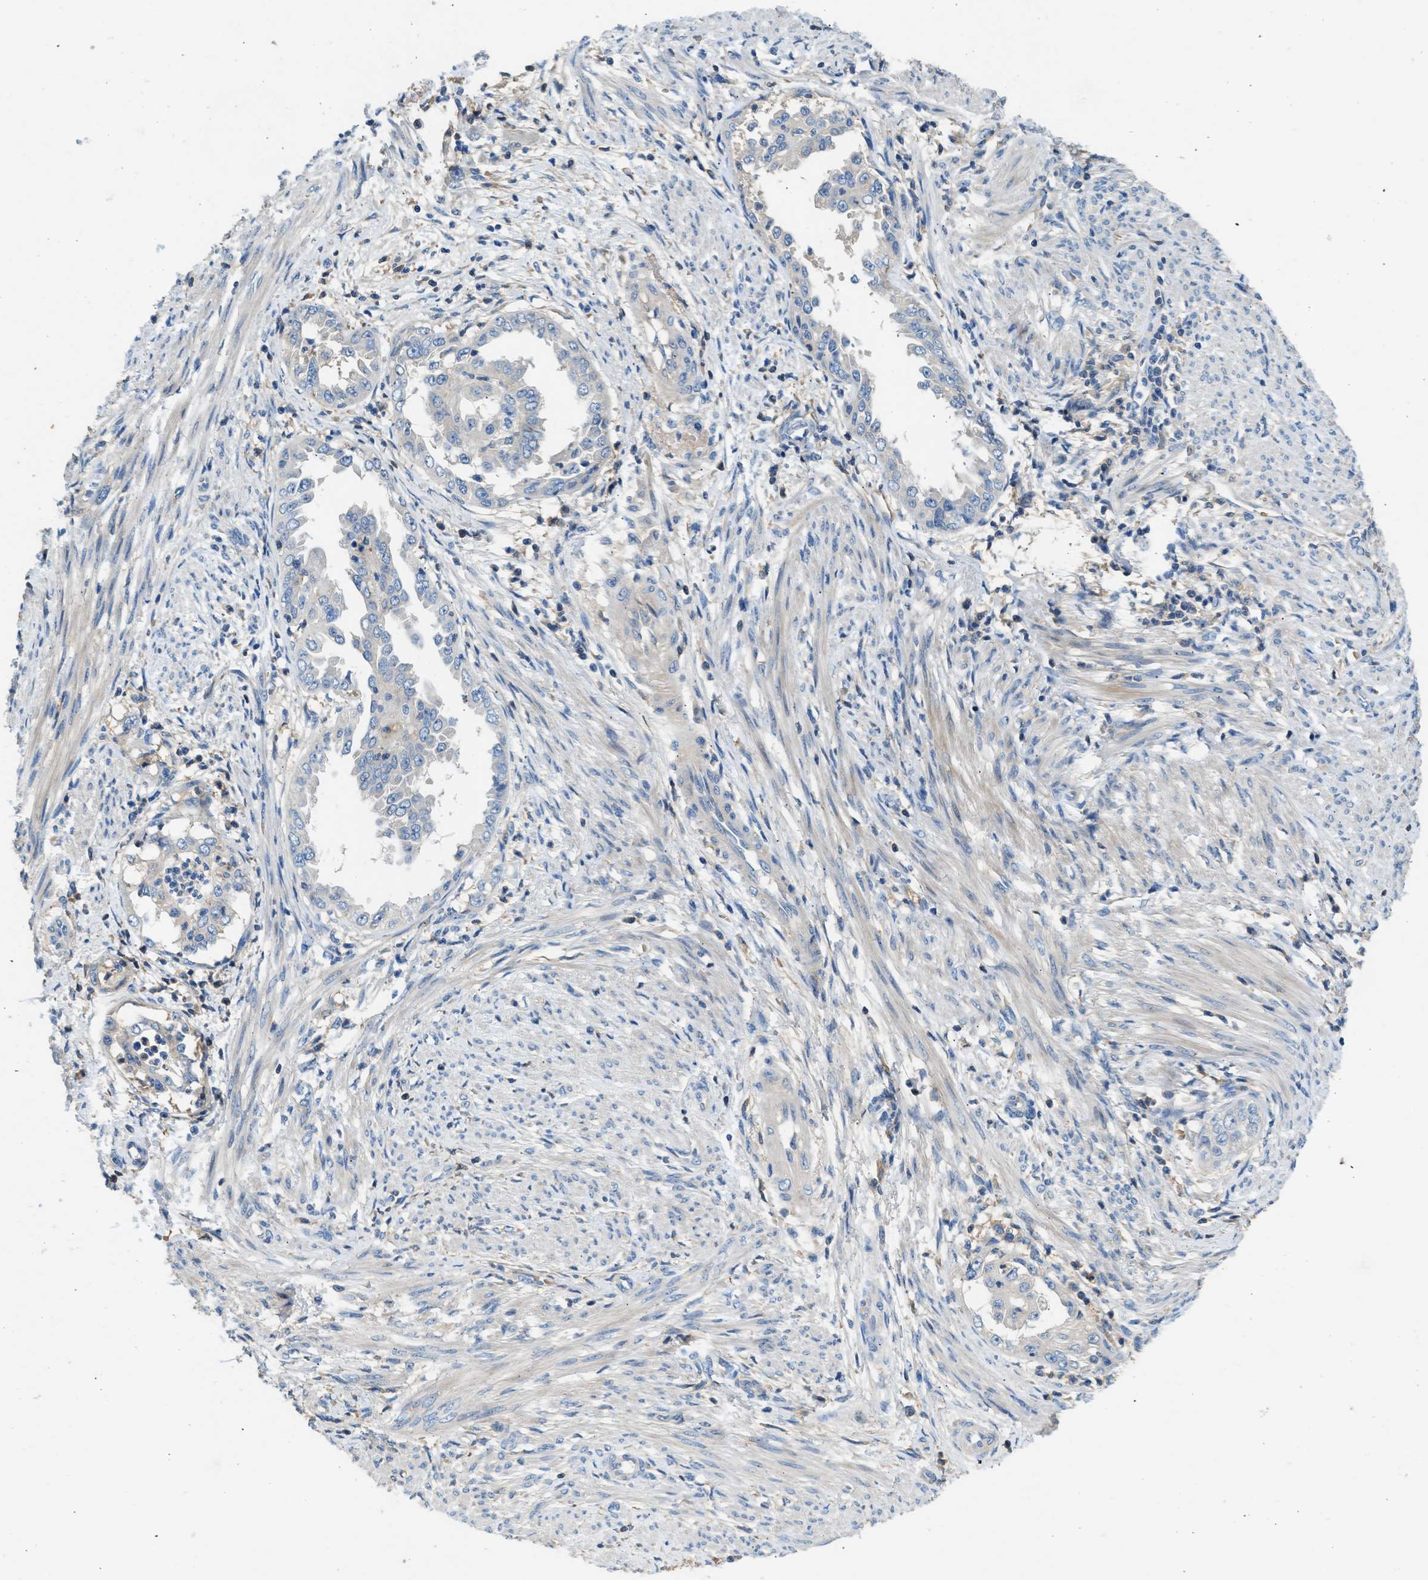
{"staining": {"intensity": "negative", "quantity": "none", "location": "none"}, "tissue": "endometrial cancer", "cell_type": "Tumor cells", "image_type": "cancer", "snomed": [{"axis": "morphology", "description": "Adenocarcinoma, NOS"}, {"axis": "topography", "description": "Endometrium"}], "caption": "An image of human endometrial cancer is negative for staining in tumor cells.", "gene": "RWDD2B", "patient": {"sex": "female", "age": 85}}